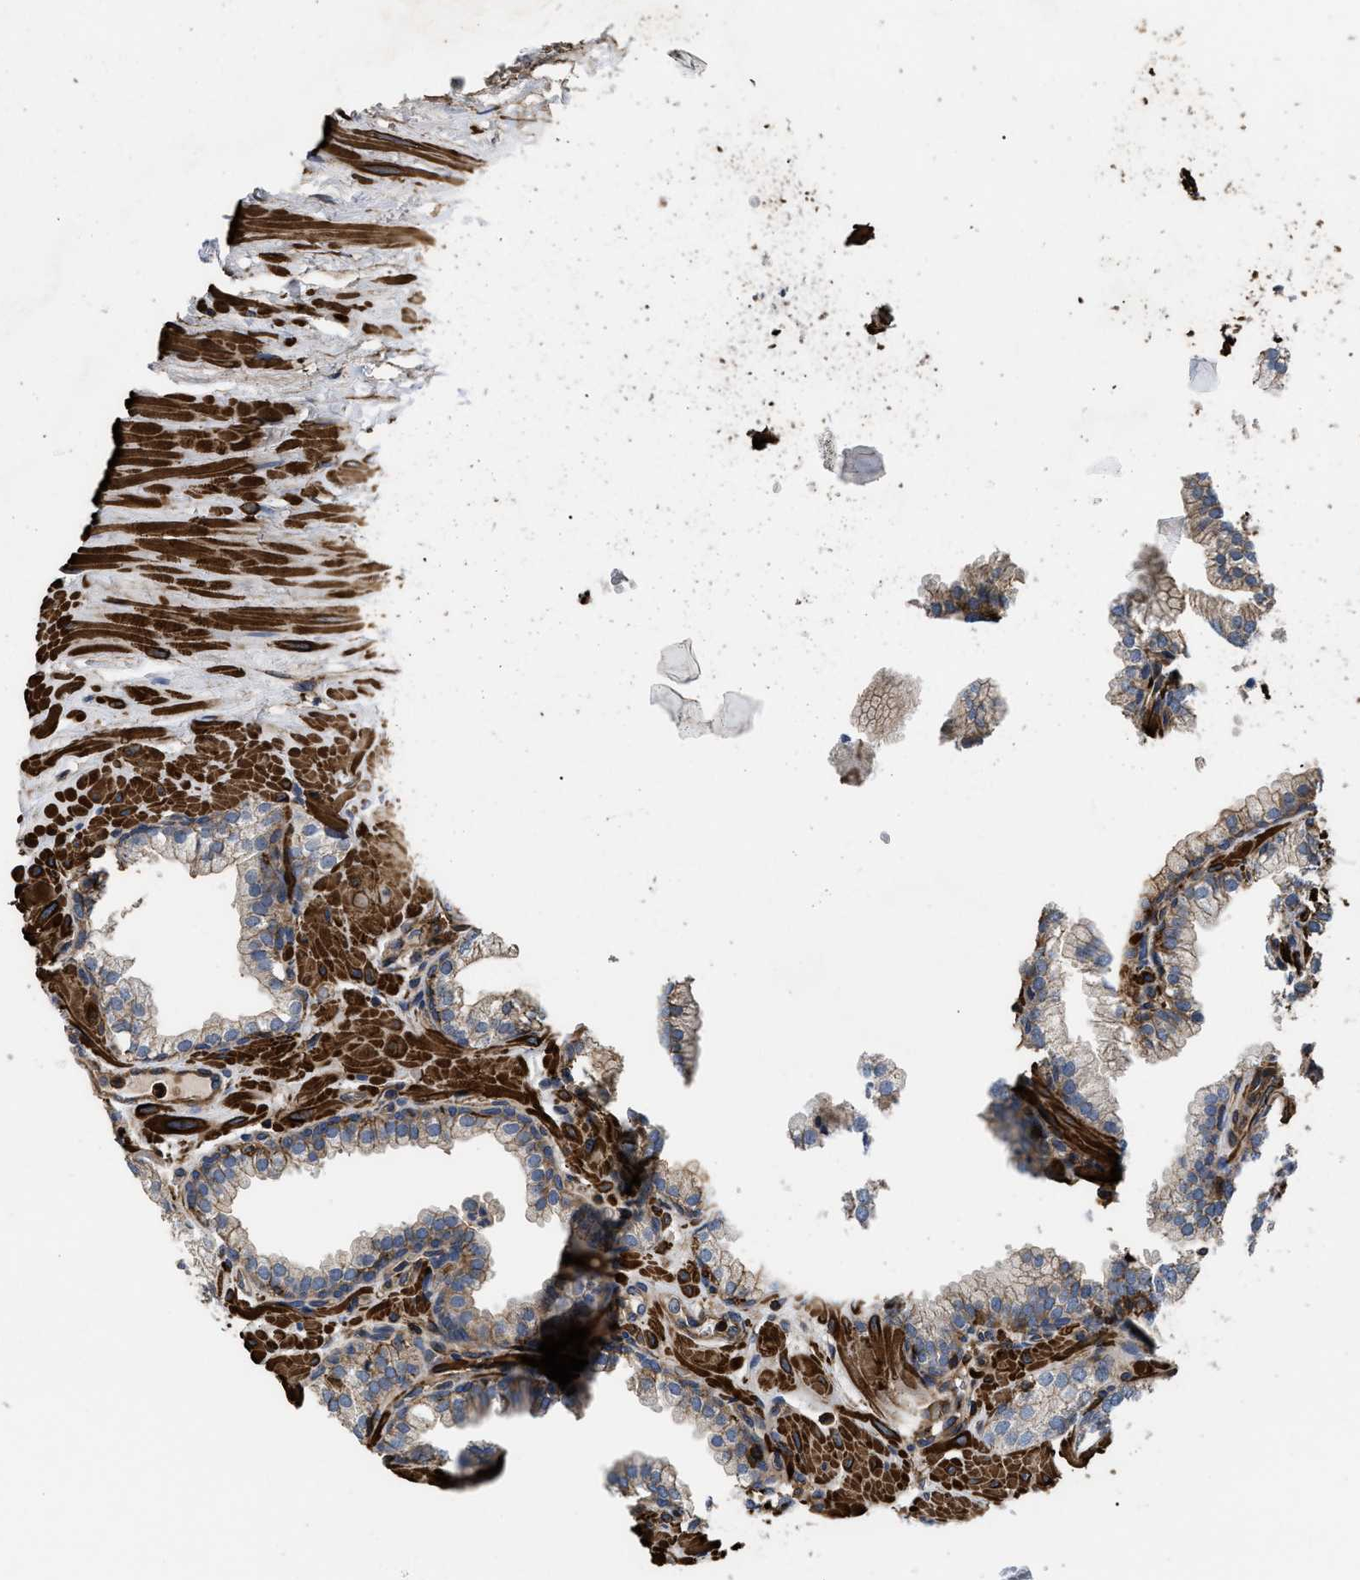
{"staining": {"intensity": "moderate", "quantity": ">75%", "location": "cytoplasmic/membranous"}, "tissue": "prostate", "cell_type": "Glandular cells", "image_type": "normal", "snomed": [{"axis": "morphology", "description": "Normal tissue, NOS"}, {"axis": "morphology", "description": "Urothelial carcinoma, Low grade"}, {"axis": "topography", "description": "Urinary bladder"}, {"axis": "topography", "description": "Prostate"}], "caption": "Immunohistochemical staining of normal human prostate shows medium levels of moderate cytoplasmic/membranous expression in about >75% of glandular cells.", "gene": "SCUBE2", "patient": {"sex": "male", "age": 60}}